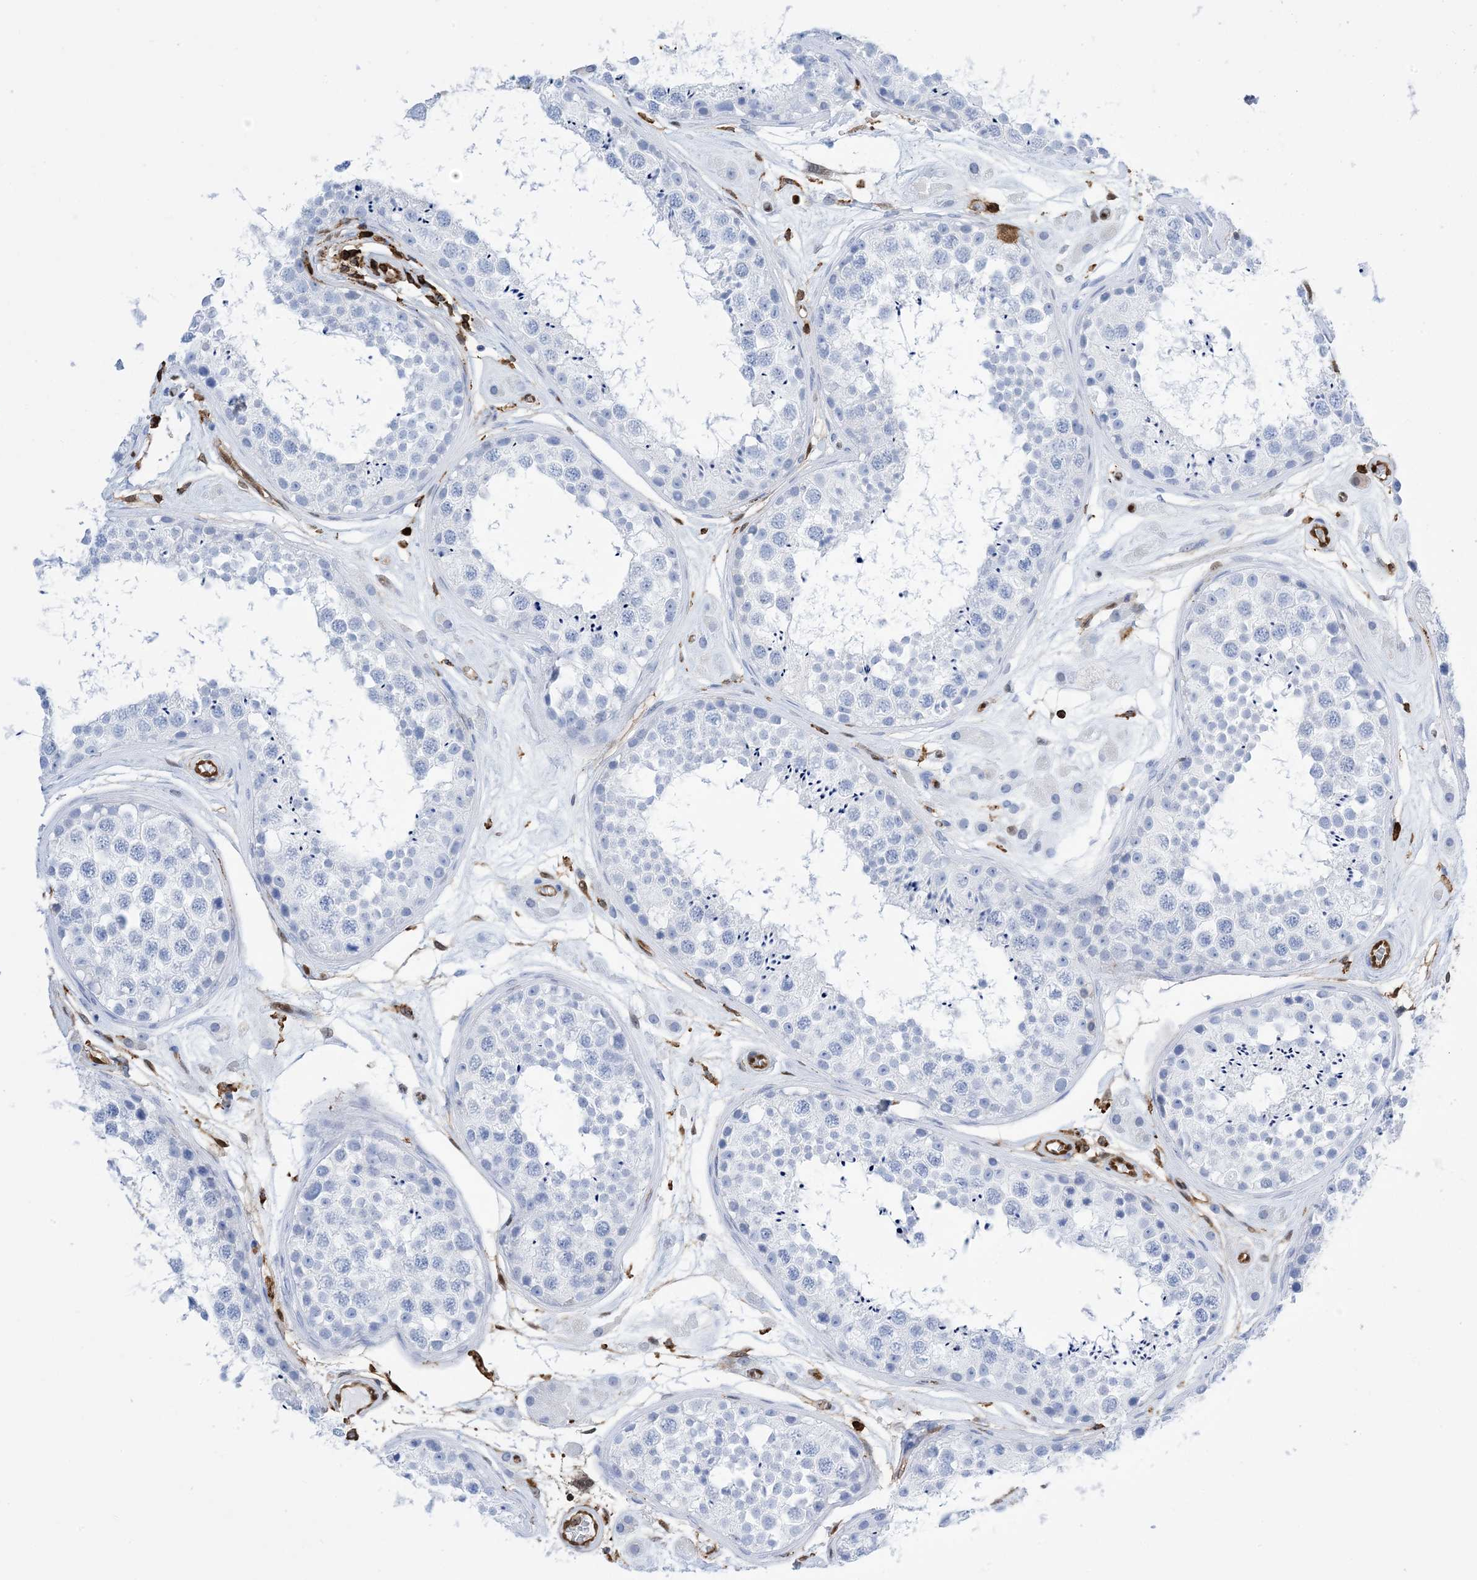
{"staining": {"intensity": "negative", "quantity": "none", "location": "none"}, "tissue": "testis", "cell_type": "Cells in seminiferous ducts", "image_type": "normal", "snomed": [{"axis": "morphology", "description": "Normal tissue, NOS"}, {"axis": "topography", "description": "Testis"}], "caption": "Cells in seminiferous ducts show no significant expression in unremarkable testis. (Brightfield microscopy of DAB immunohistochemistry (IHC) at high magnification).", "gene": "ANXA1", "patient": {"sex": "male", "age": 25}}